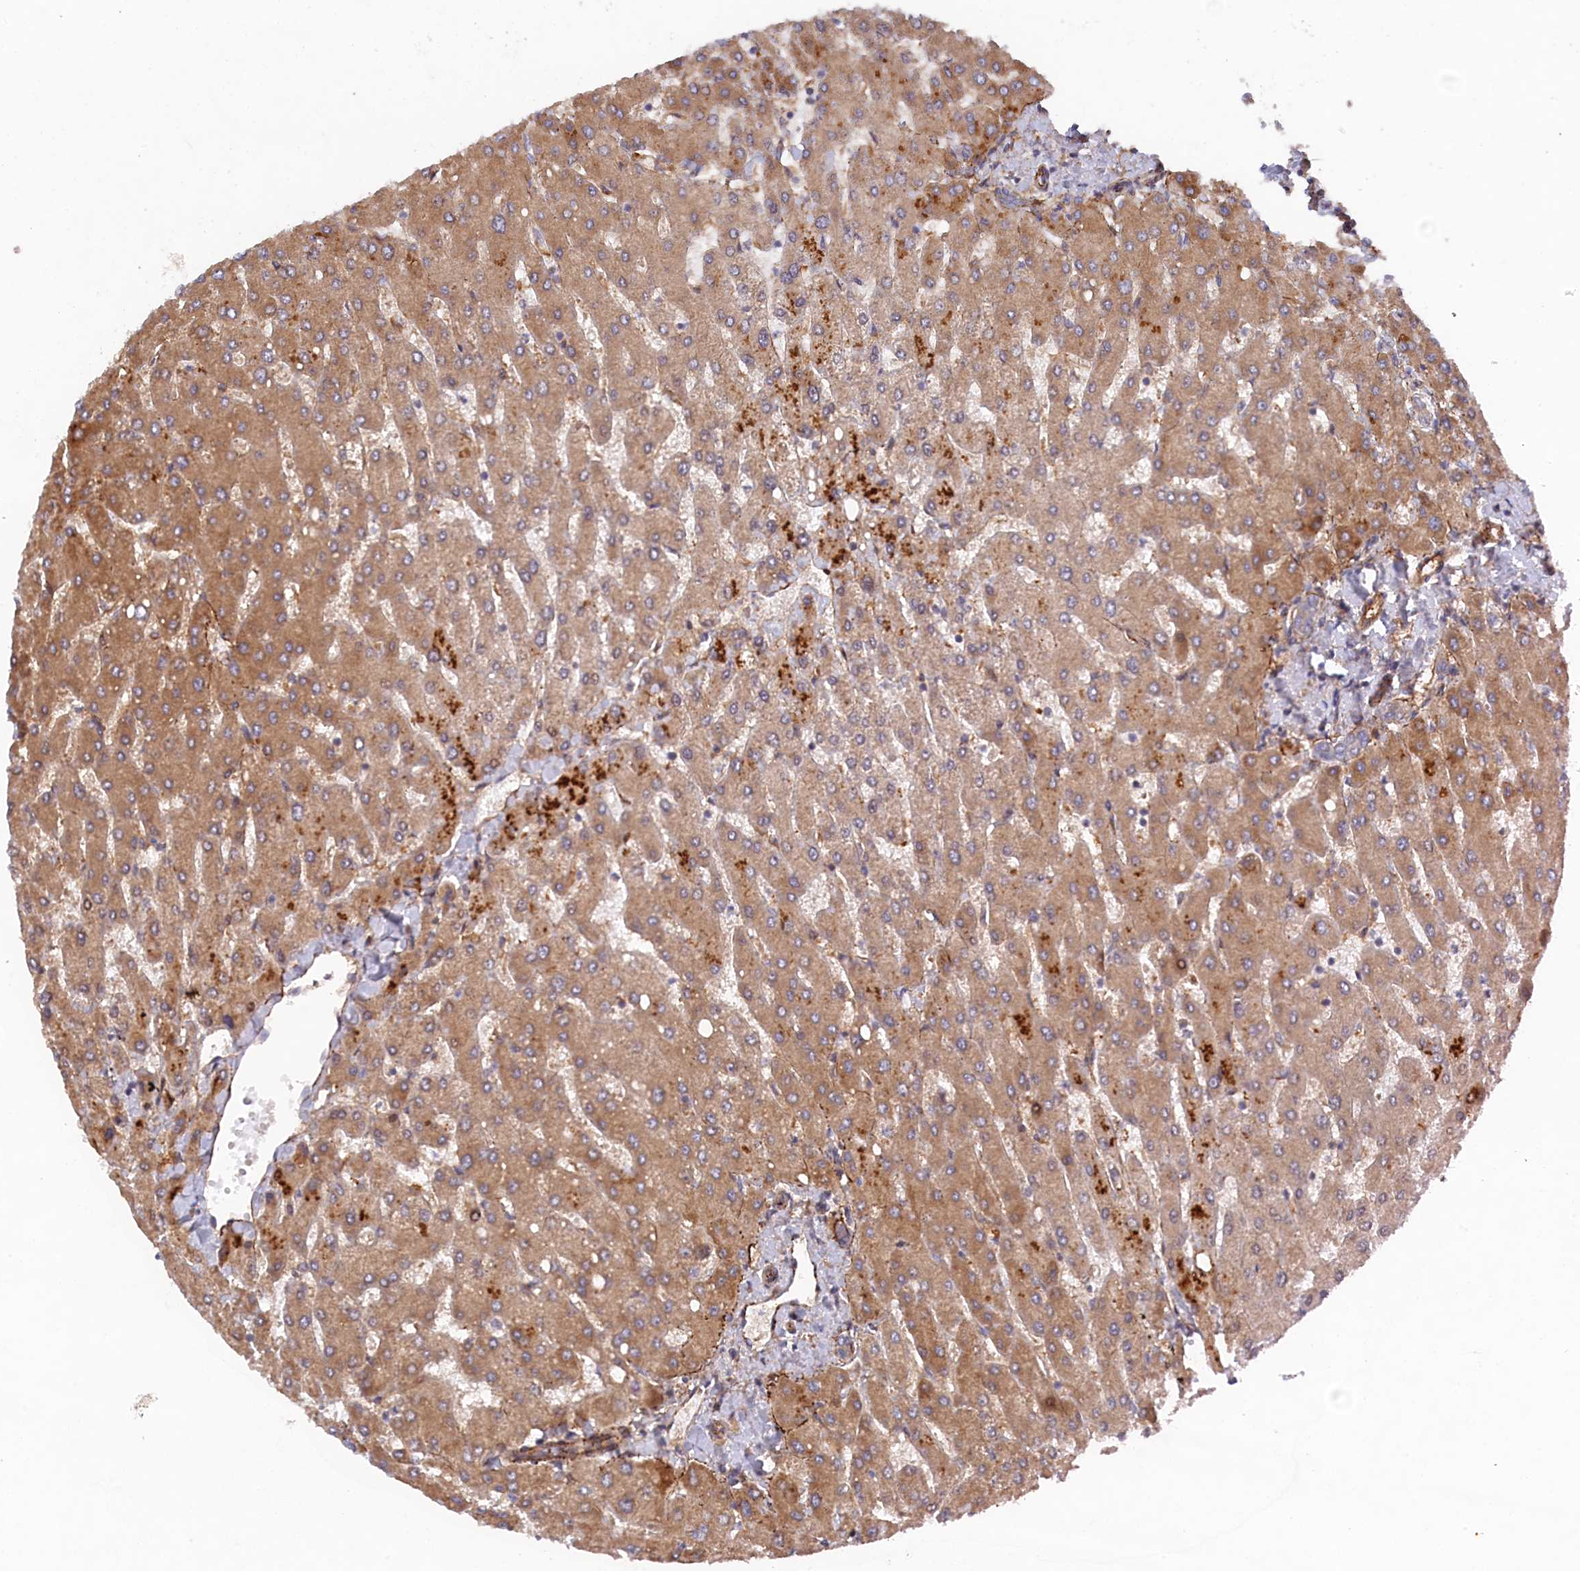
{"staining": {"intensity": "weak", "quantity": "<25%", "location": "cytoplasmic/membranous"}, "tissue": "liver", "cell_type": "Cholangiocytes", "image_type": "normal", "snomed": [{"axis": "morphology", "description": "Normal tissue, NOS"}, {"axis": "topography", "description": "Liver"}], "caption": "A photomicrograph of liver stained for a protein displays no brown staining in cholangiocytes. (DAB (3,3'-diaminobenzidine) IHC visualized using brightfield microscopy, high magnification).", "gene": "TMEM196", "patient": {"sex": "male", "age": 55}}